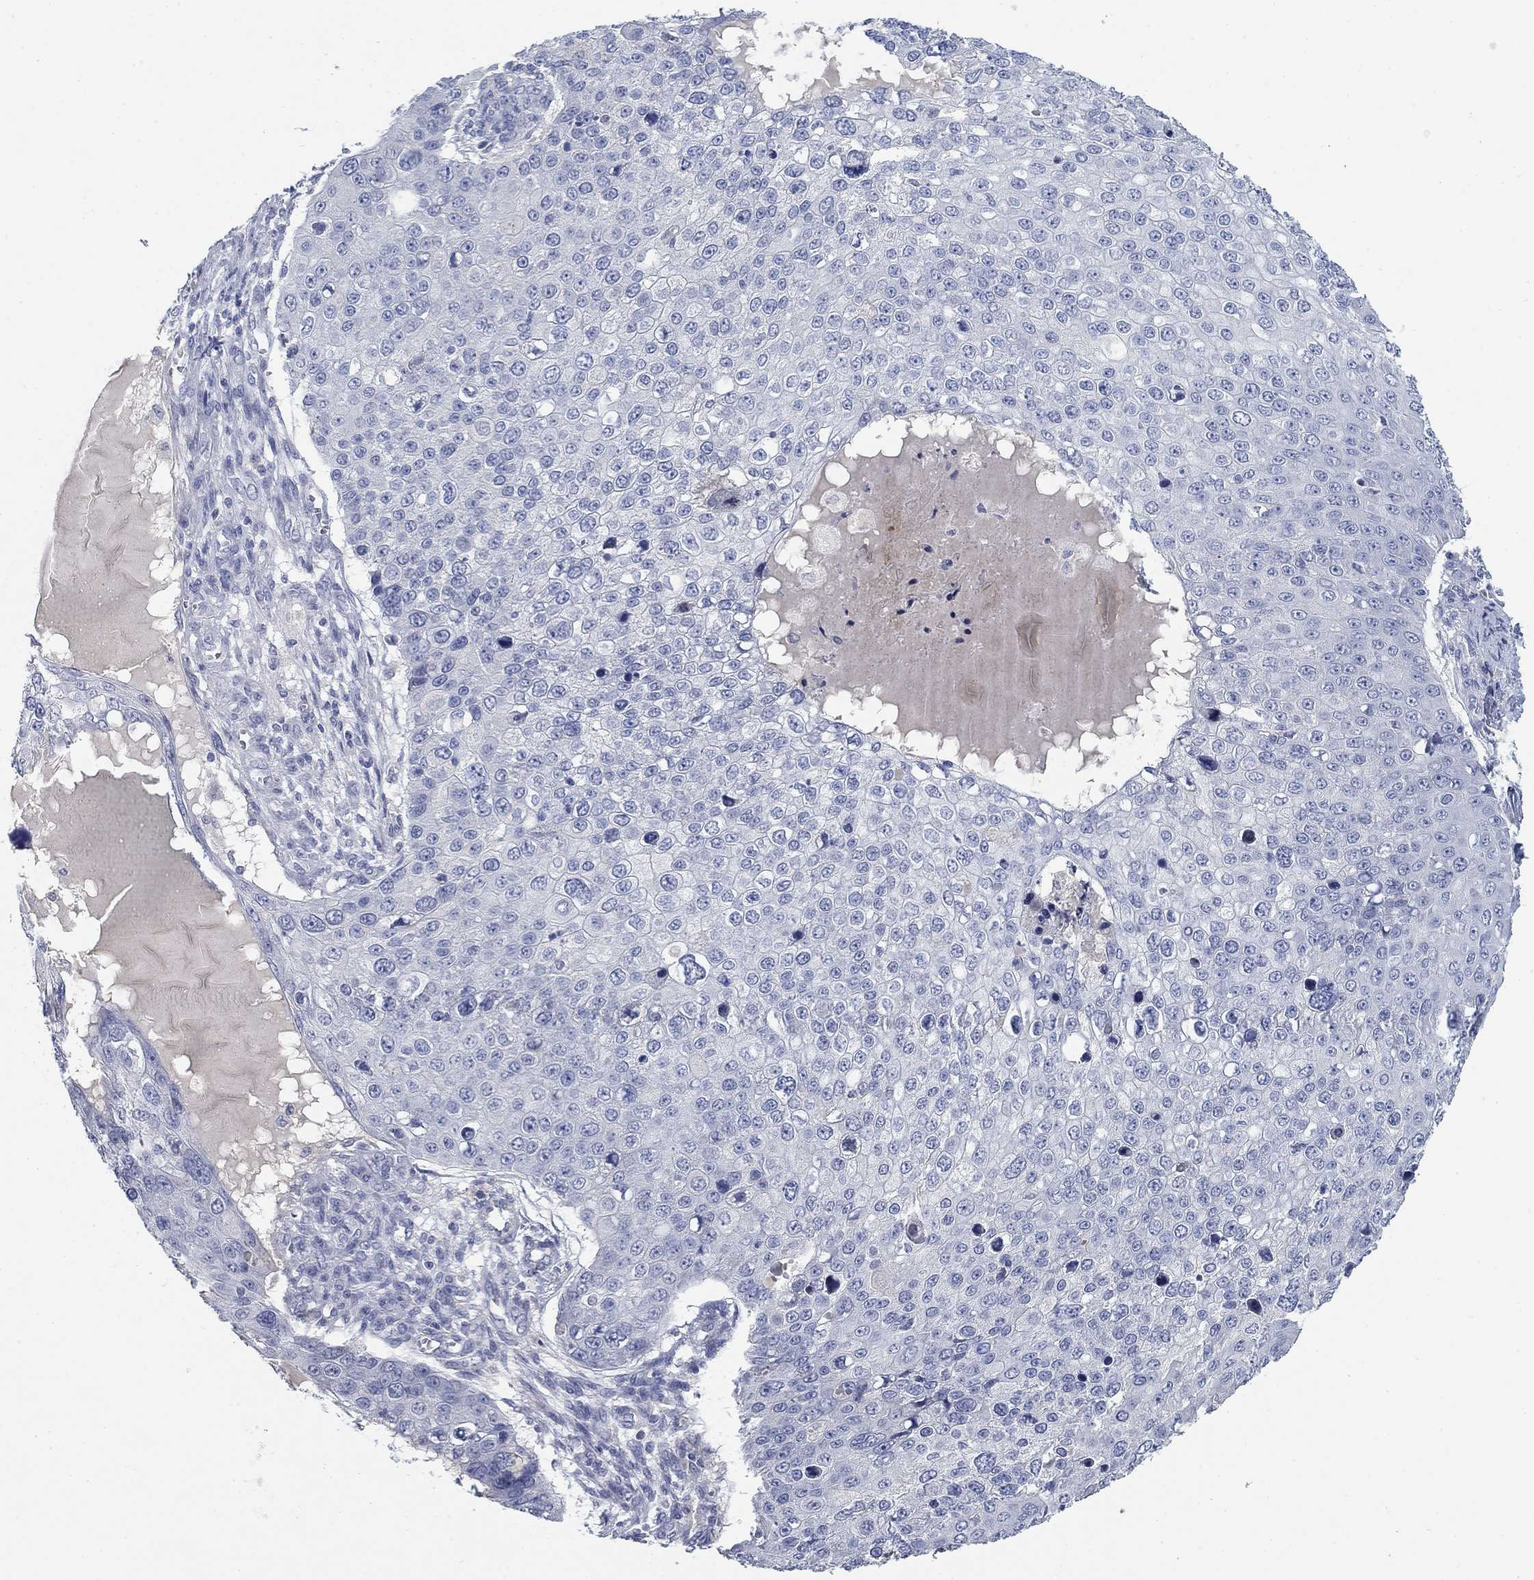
{"staining": {"intensity": "negative", "quantity": "none", "location": "none"}, "tissue": "skin cancer", "cell_type": "Tumor cells", "image_type": "cancer", "snomed": [{"axis": "morphology", "description": "Squamous cell carcinoma, NOS"}, {"axis": "topography", "description": "Skin"}], "caption": "Human skin squamous cell carcinoma stained for a protein using IHC exhibits no expression in tumor cells.", "gene": "TMEM249", "patient": {"sex": "male", "age": 71}}